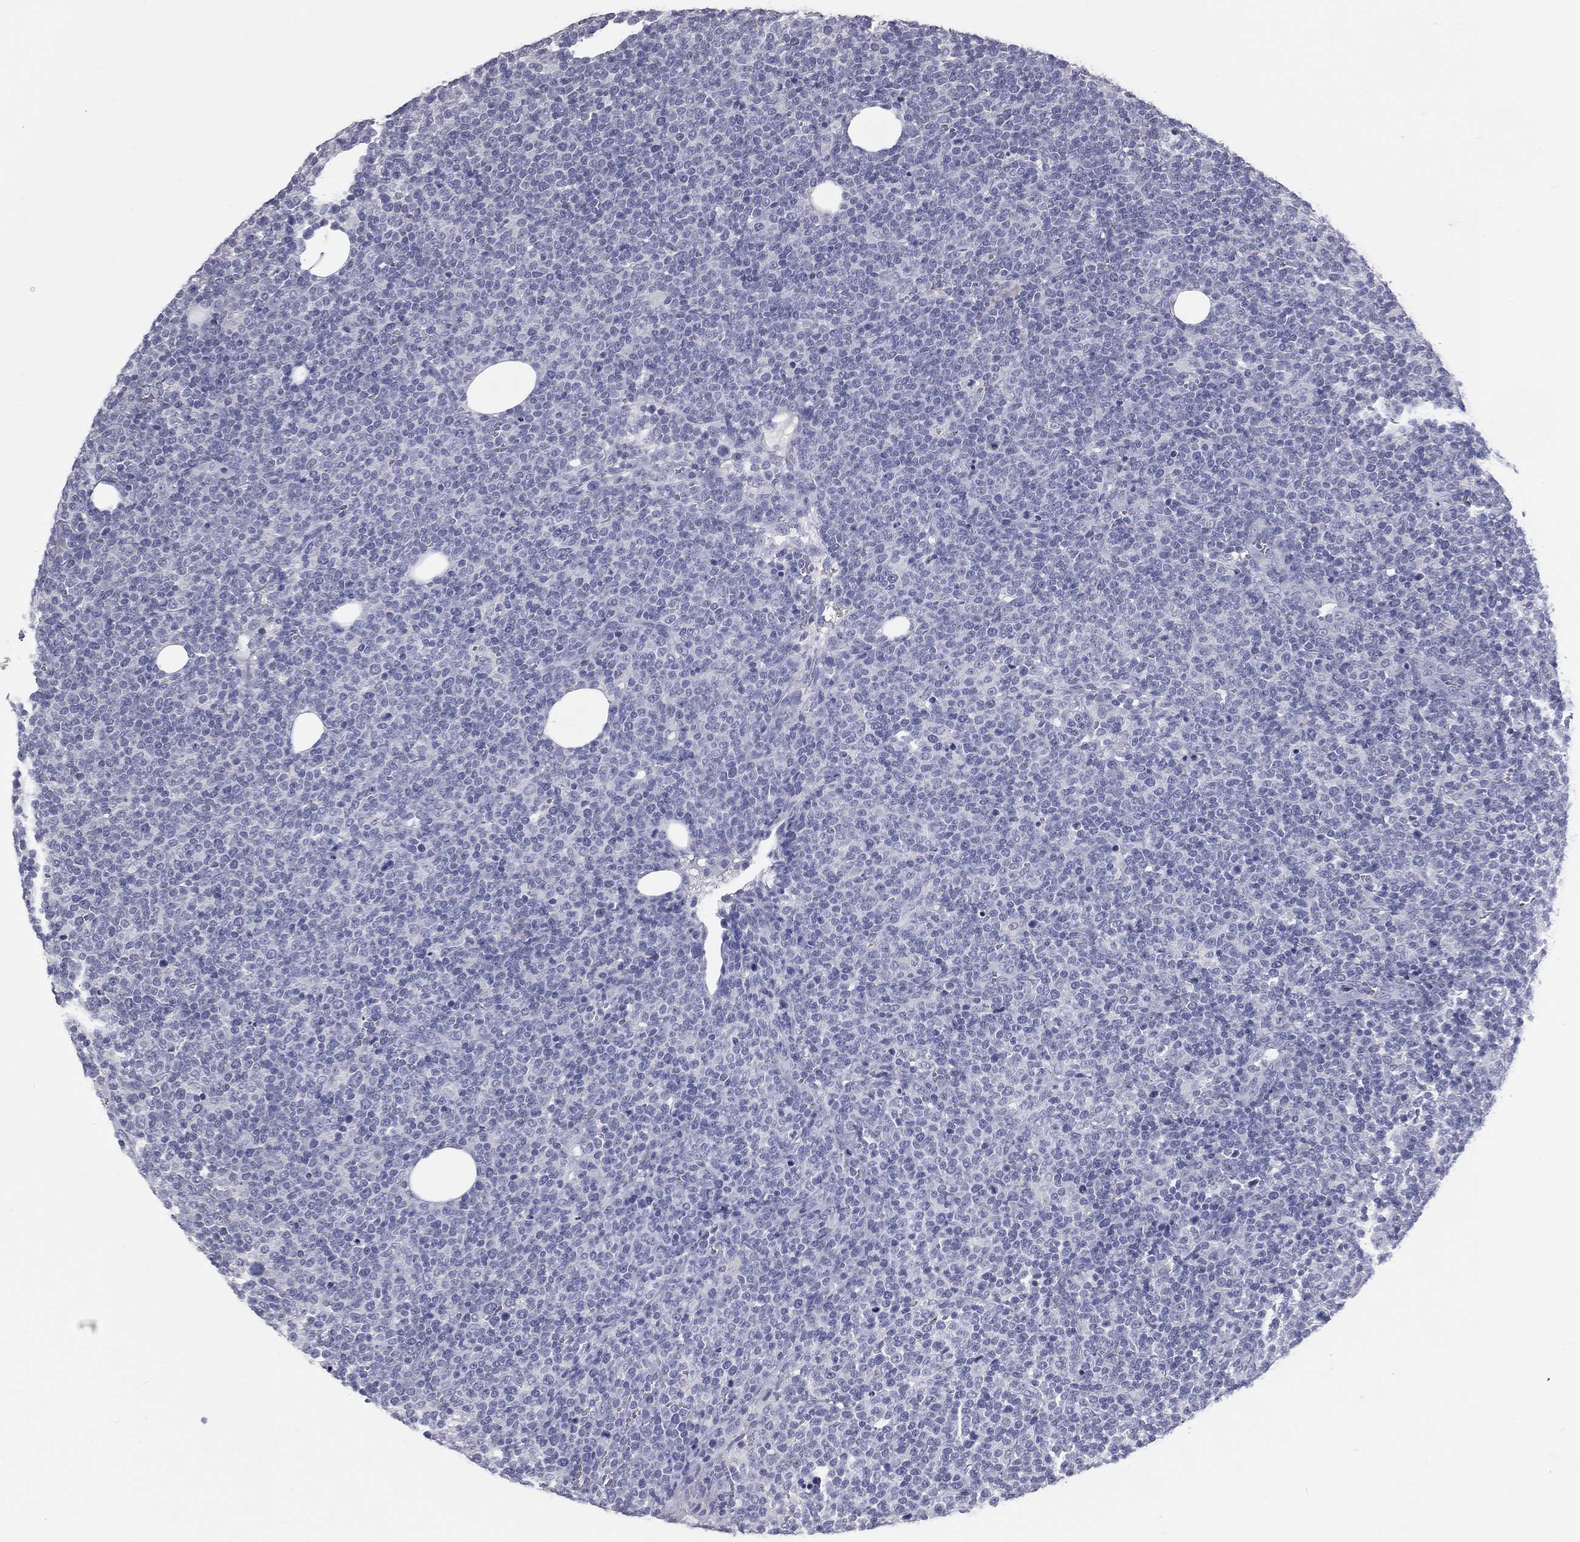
{"staining": {"intensity": "negative", "quantity": "none", "location": "none"}, "tissue": "lymphoma", "cell_type": "Tumor cells", "image_type": "cancer", "snomed": [{"axis": "morphology", "description": "Malignant lymphoma, non-Hodgkin's type, High grade"}, {"axis": "topography", "description": "Lymph node"}], "caption": "The IHC image has no significant staining in tumor cells of lymphoma tissue. The staining is performed using DAB (3,3'-diaminobenzidine) brown chromogen with nuclei counter-stained in using hematoxylin.", "gene": "TFPI2", "patient": {"sex": "male", "age": 61}}